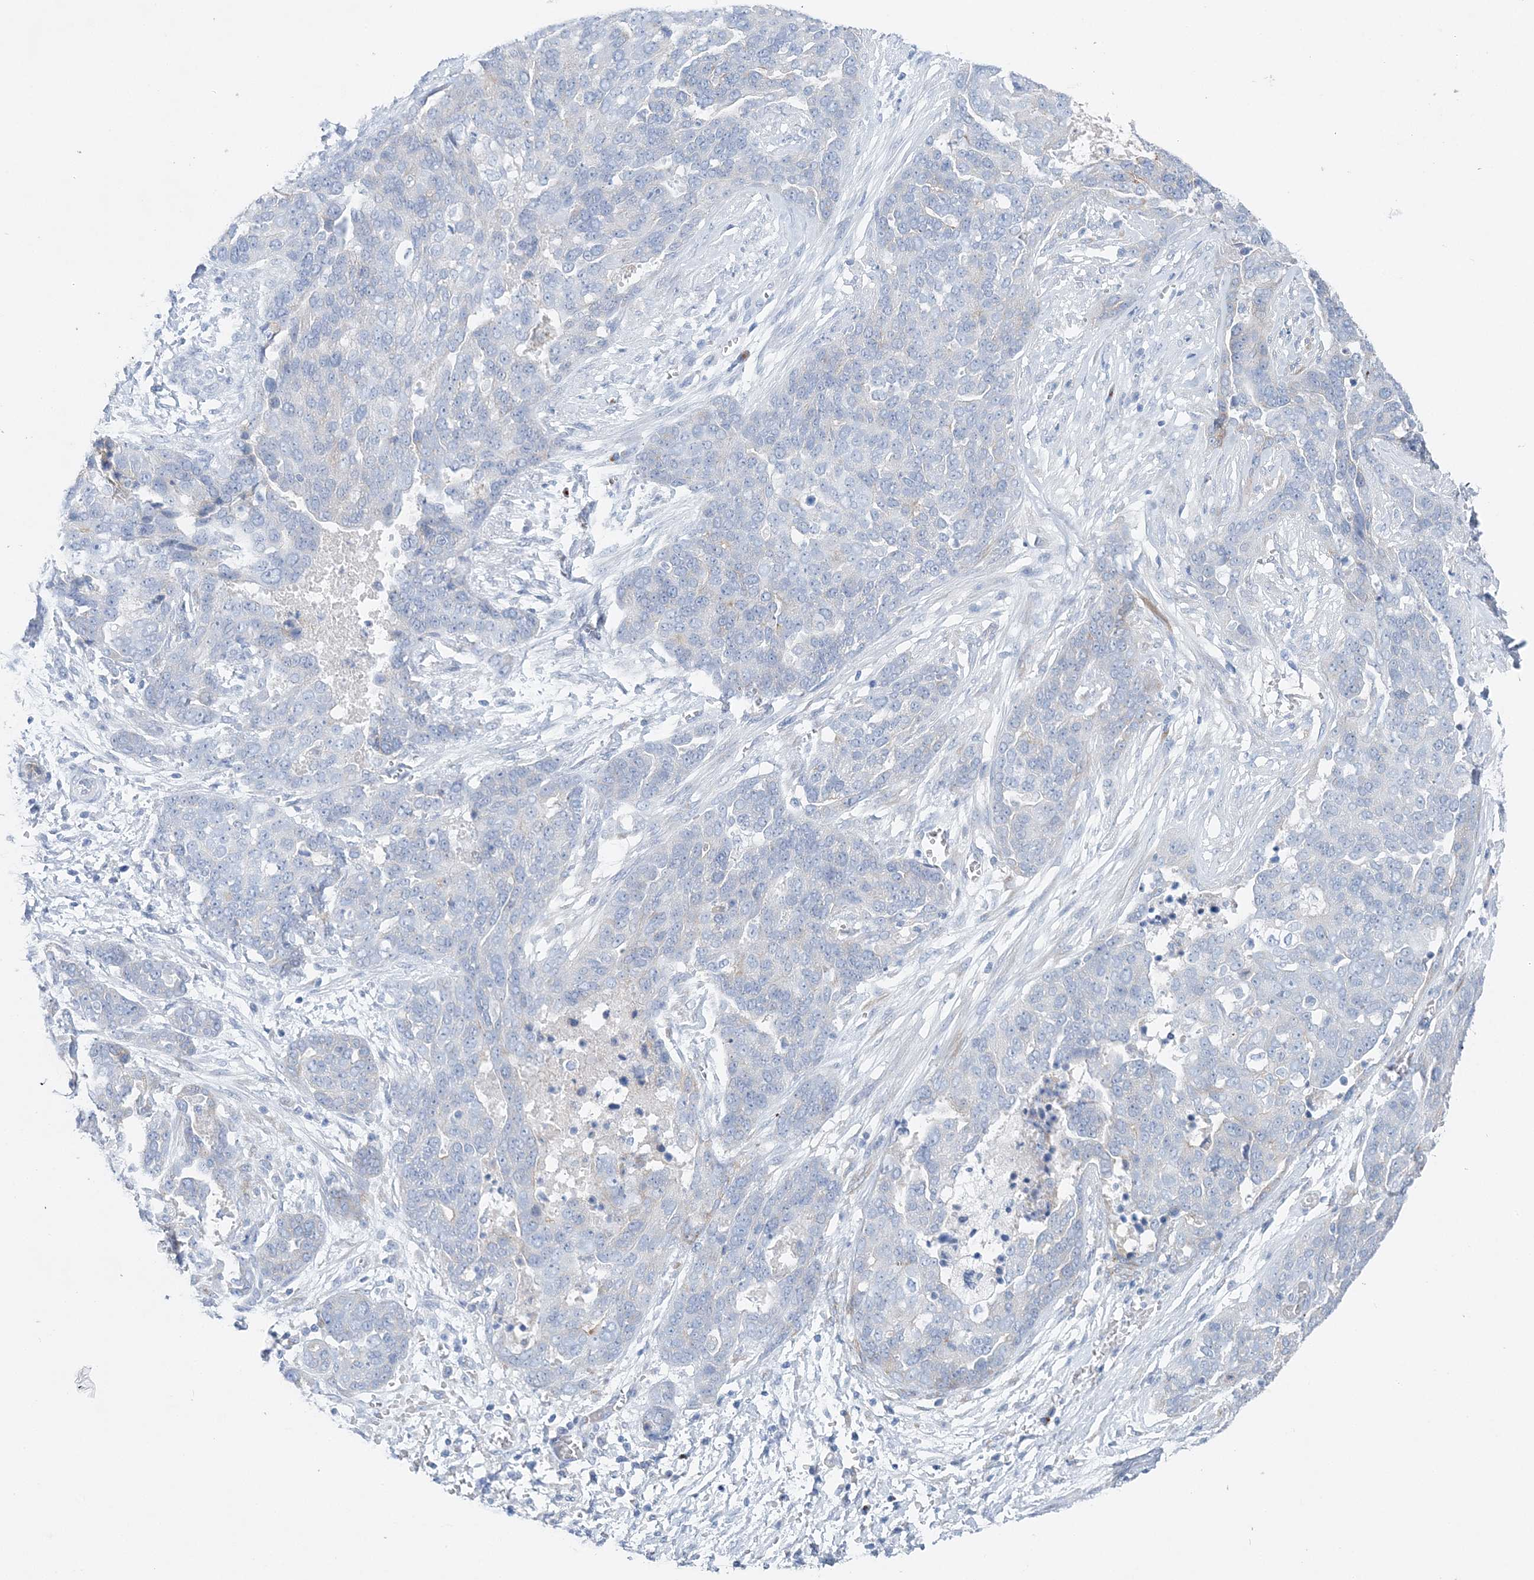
{"staining": {"intensity": "negative", "quantity": "none", "location": "none"}, "tissue": "ovarian cancer", "cell_type": "Tumor cells", "image_type": "cancer", "snomed": [{"axis": "morphology", "description": "Cystadenocarcinoma, serous, NOS"}, {"axis": "topography", "description": "Ovary"}], "caption": "A micrograph of ovarian serous cystadenocarcinoma stained for a protein shows no brown staining in tumor cells. (DAB (3,3'-diaminobenzidine) IHC with hematoxylin counter stain).", "gene": "SLC5A6", "patient": {"sex": "female", "age": 44}}